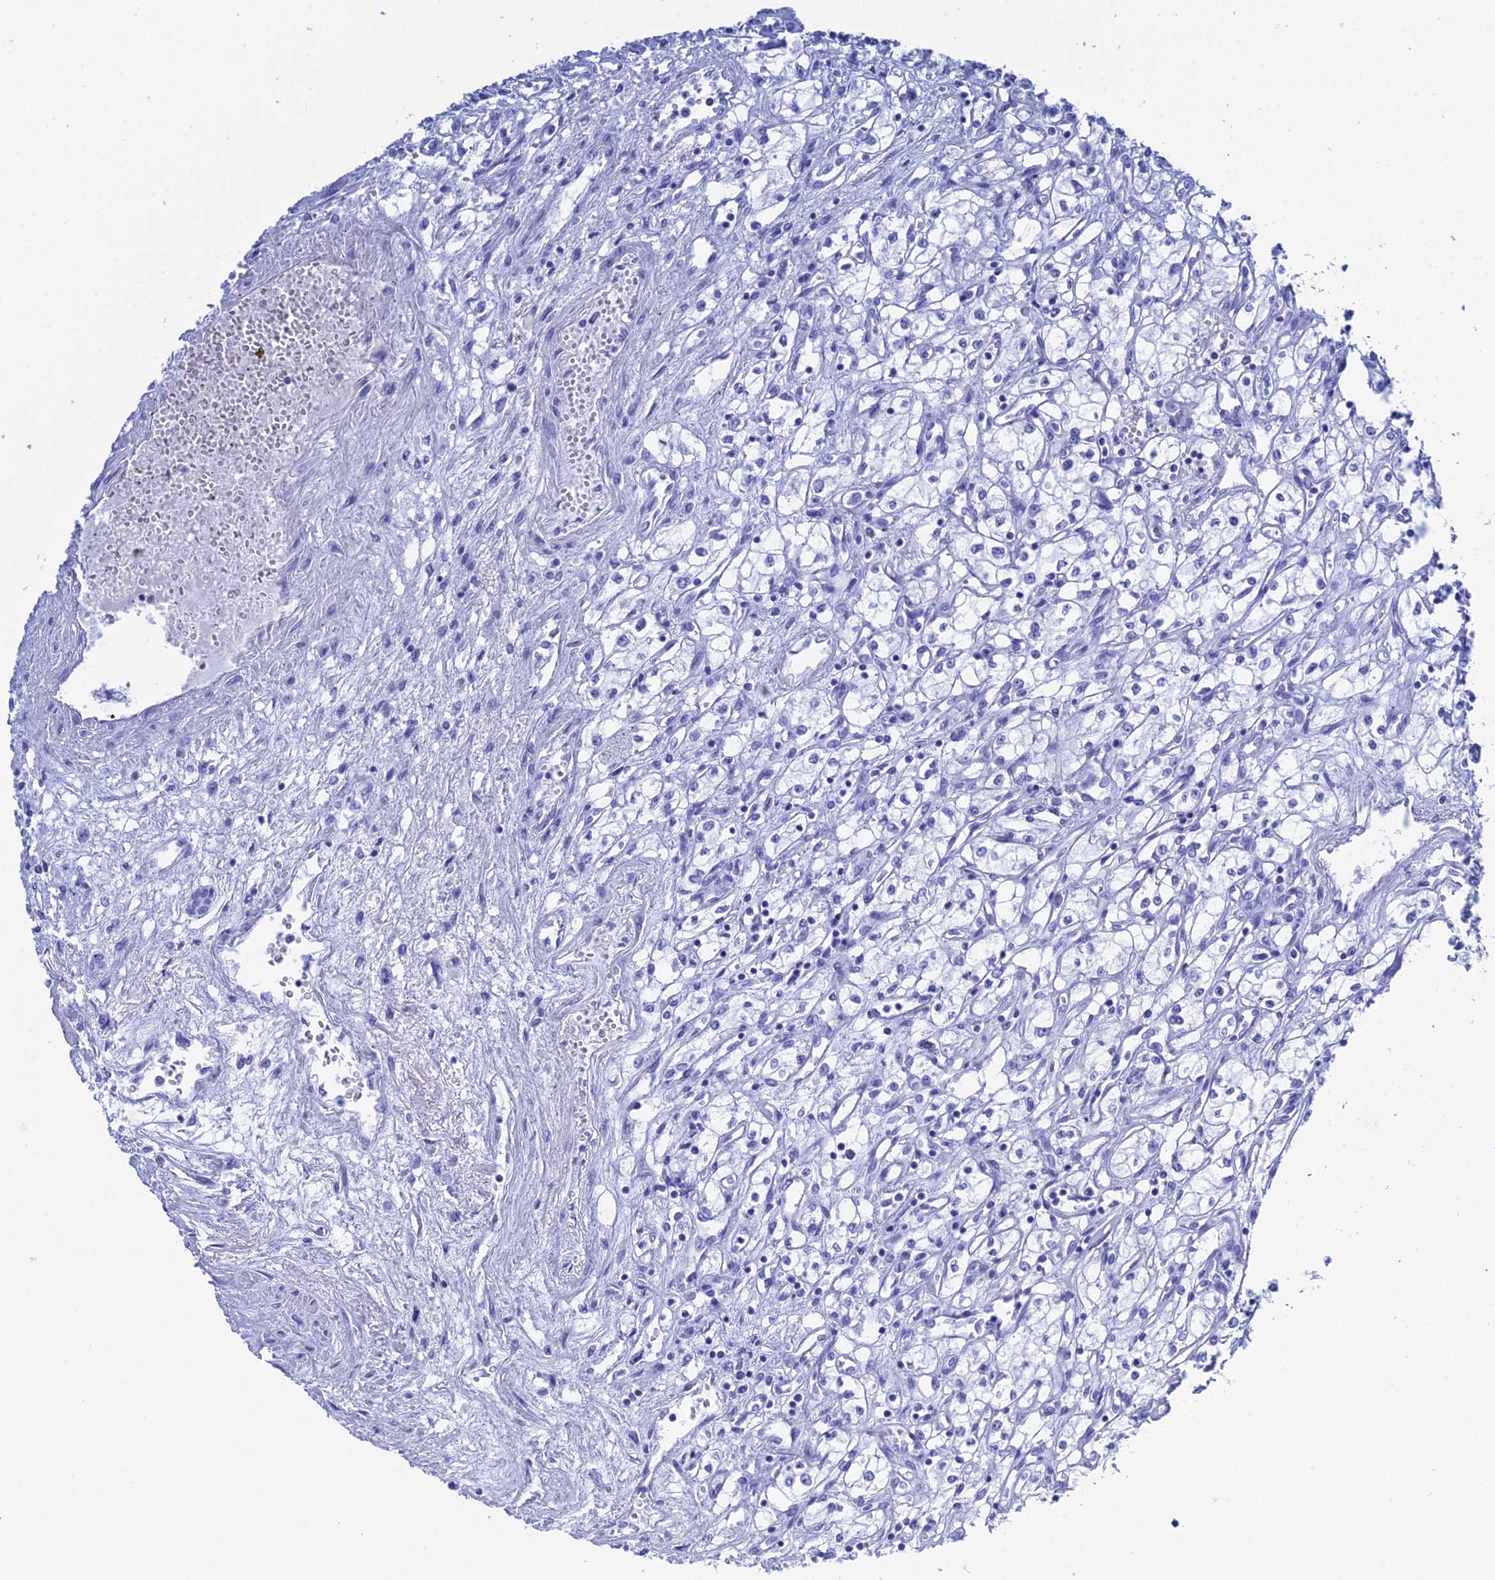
{"staining": {"intensity": "negative", "quantity": "none", "location": "none"}, "tissue": "renal cancer", "cell_type": "Tumor cells", "image_type": "cancer", "snomed": [{"axis": "morphology", "description": "Adenocarcinoma, NOS"}, {"axis": "topography", "description": "Kidney"}], "caption": "This is an immunohistochemistry photomicrograph of renal adenocarcinoma. There is no staining in tumor cells.", "gene": "TEX101", "patient": {"sex": "male", "age": 59}}